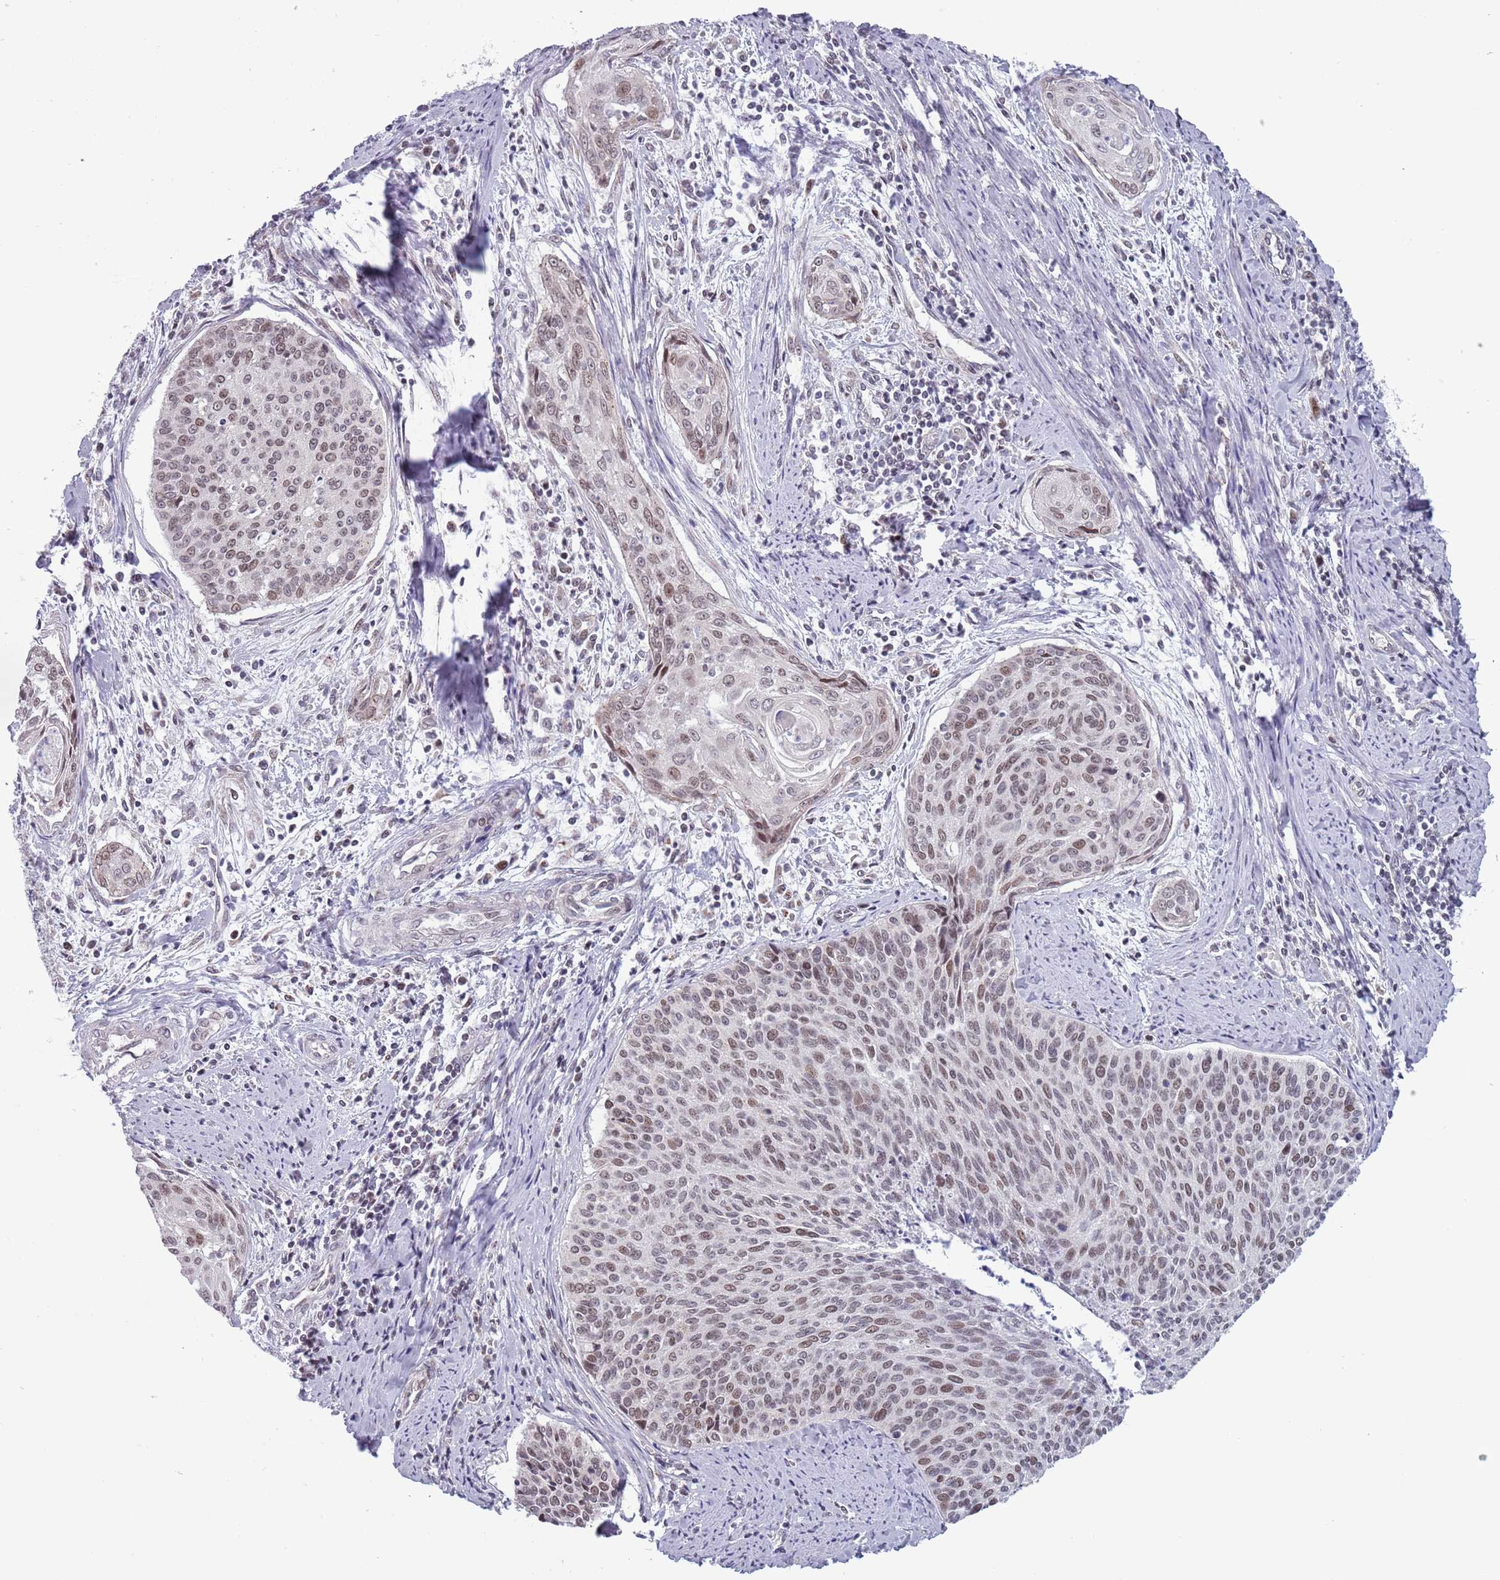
{"staining": {"intensity": "weak", "quantity": ">75%", "location": "nuclear"}, "tissue": "cervical cancer", "cell_type": "Tumor cells", "image_type": "cancer", "snomed": [{"axis": "morphology", "description": "Squamous cell carcinoma, NOS"}, {"axis": "topography", "description": "Cervix"}], "caption": "Squamous cell carcinoma (cervical) was stained to show a protein in brown. There is low levels of weak nuclear staining in about >75% of tumor cells. (Brightfield microscopy of DAB IHC at high magnification).", "gene": "ZKSCAN2", "patient": {"sex": "female", "age": 55}}